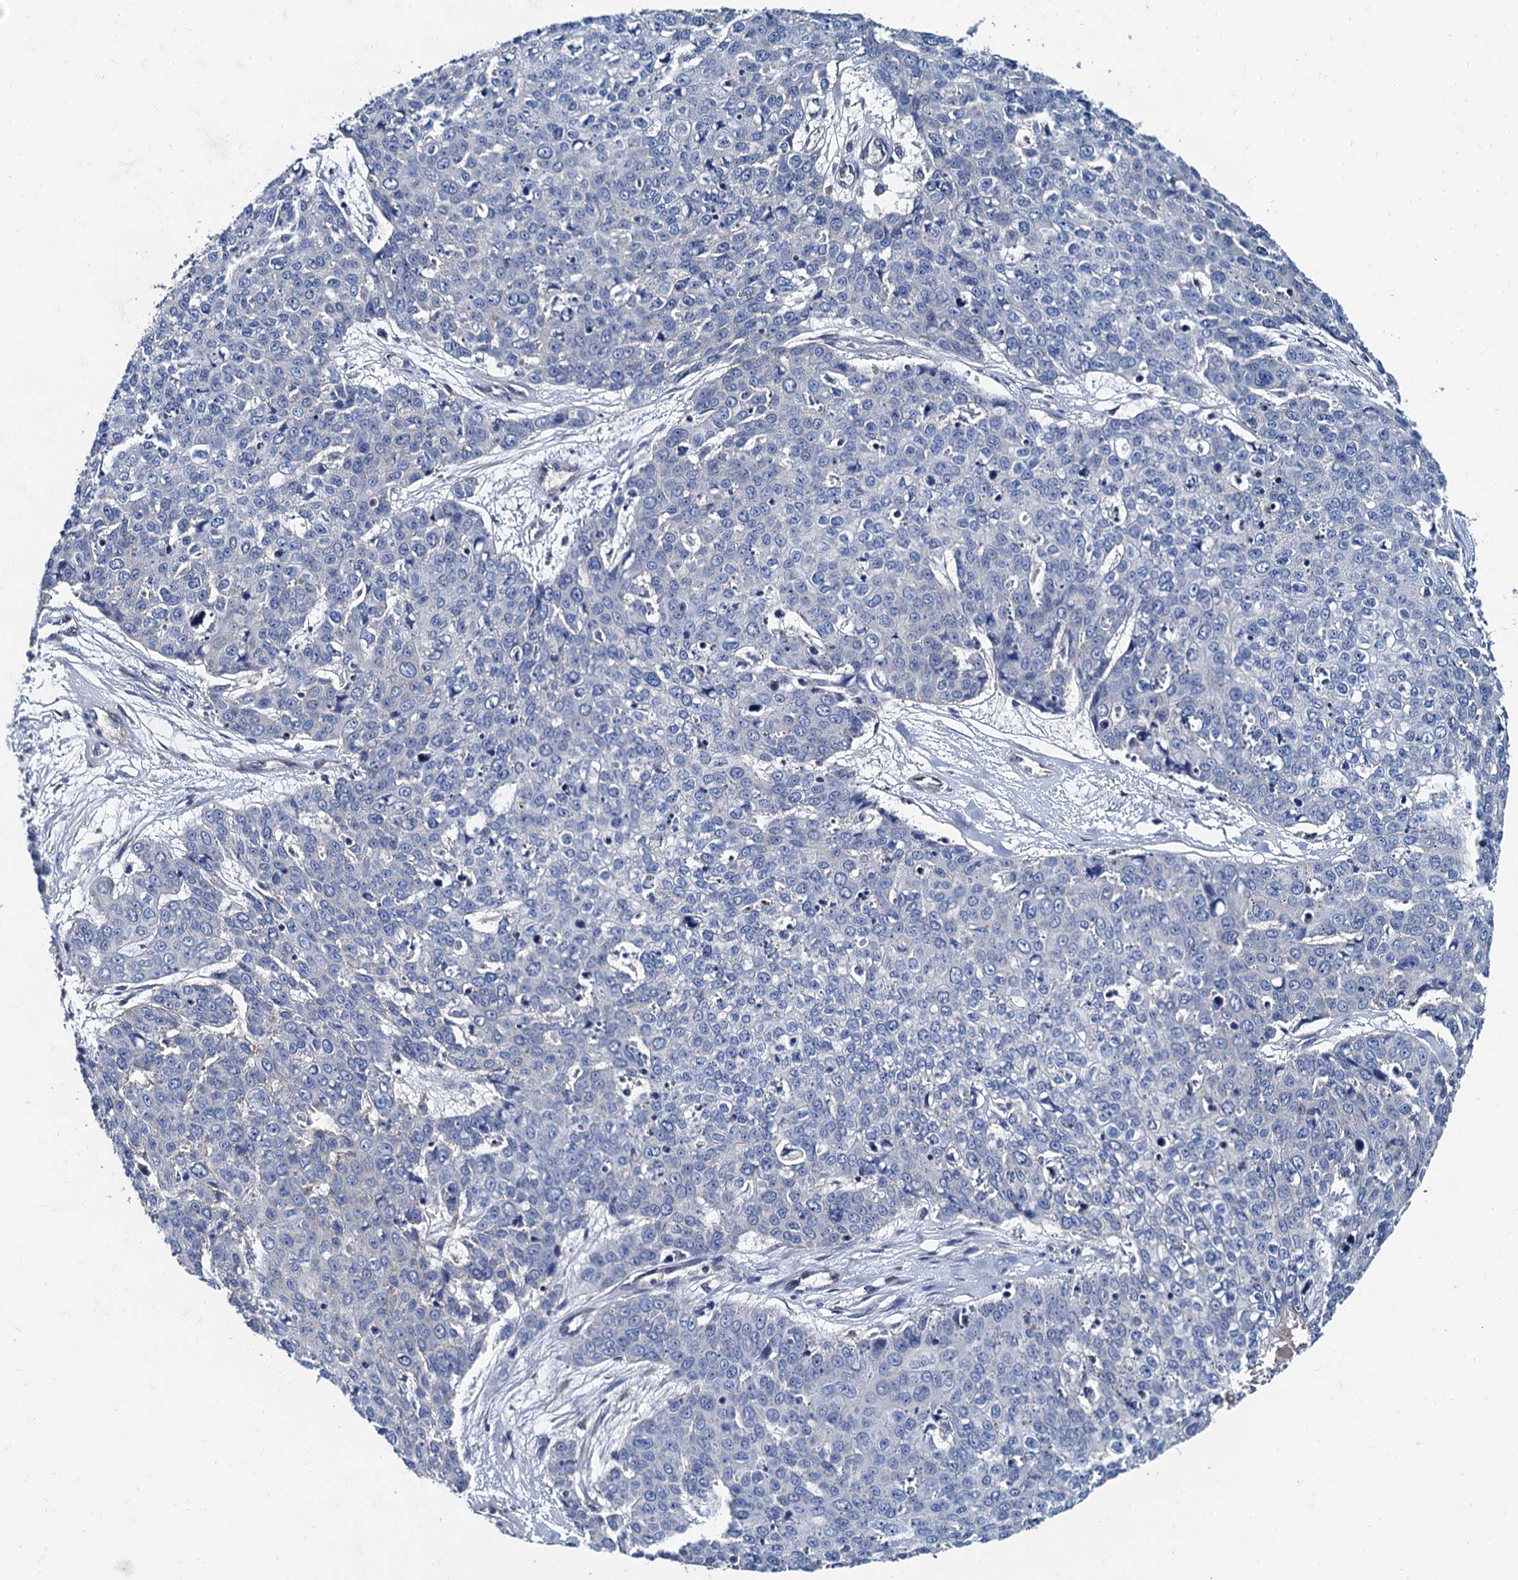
{"staining": {"intensity": "negative", "quantity": "none", "location": "none"}, "tissue": "skin cancer", "cell_type": "Tumor cells", "image_type": "cancer", "snomed": [{"axis": "morphology", "description": "Squamous cell carcinoma, NOS"}, {"axis": "topography", "description": "Skin"}], "caption": "The image shows no staining of tumor cells in skin squamous cell carcinoma.", "gene": "NGRN", "patient": {"sex": "male", "age": 71}}